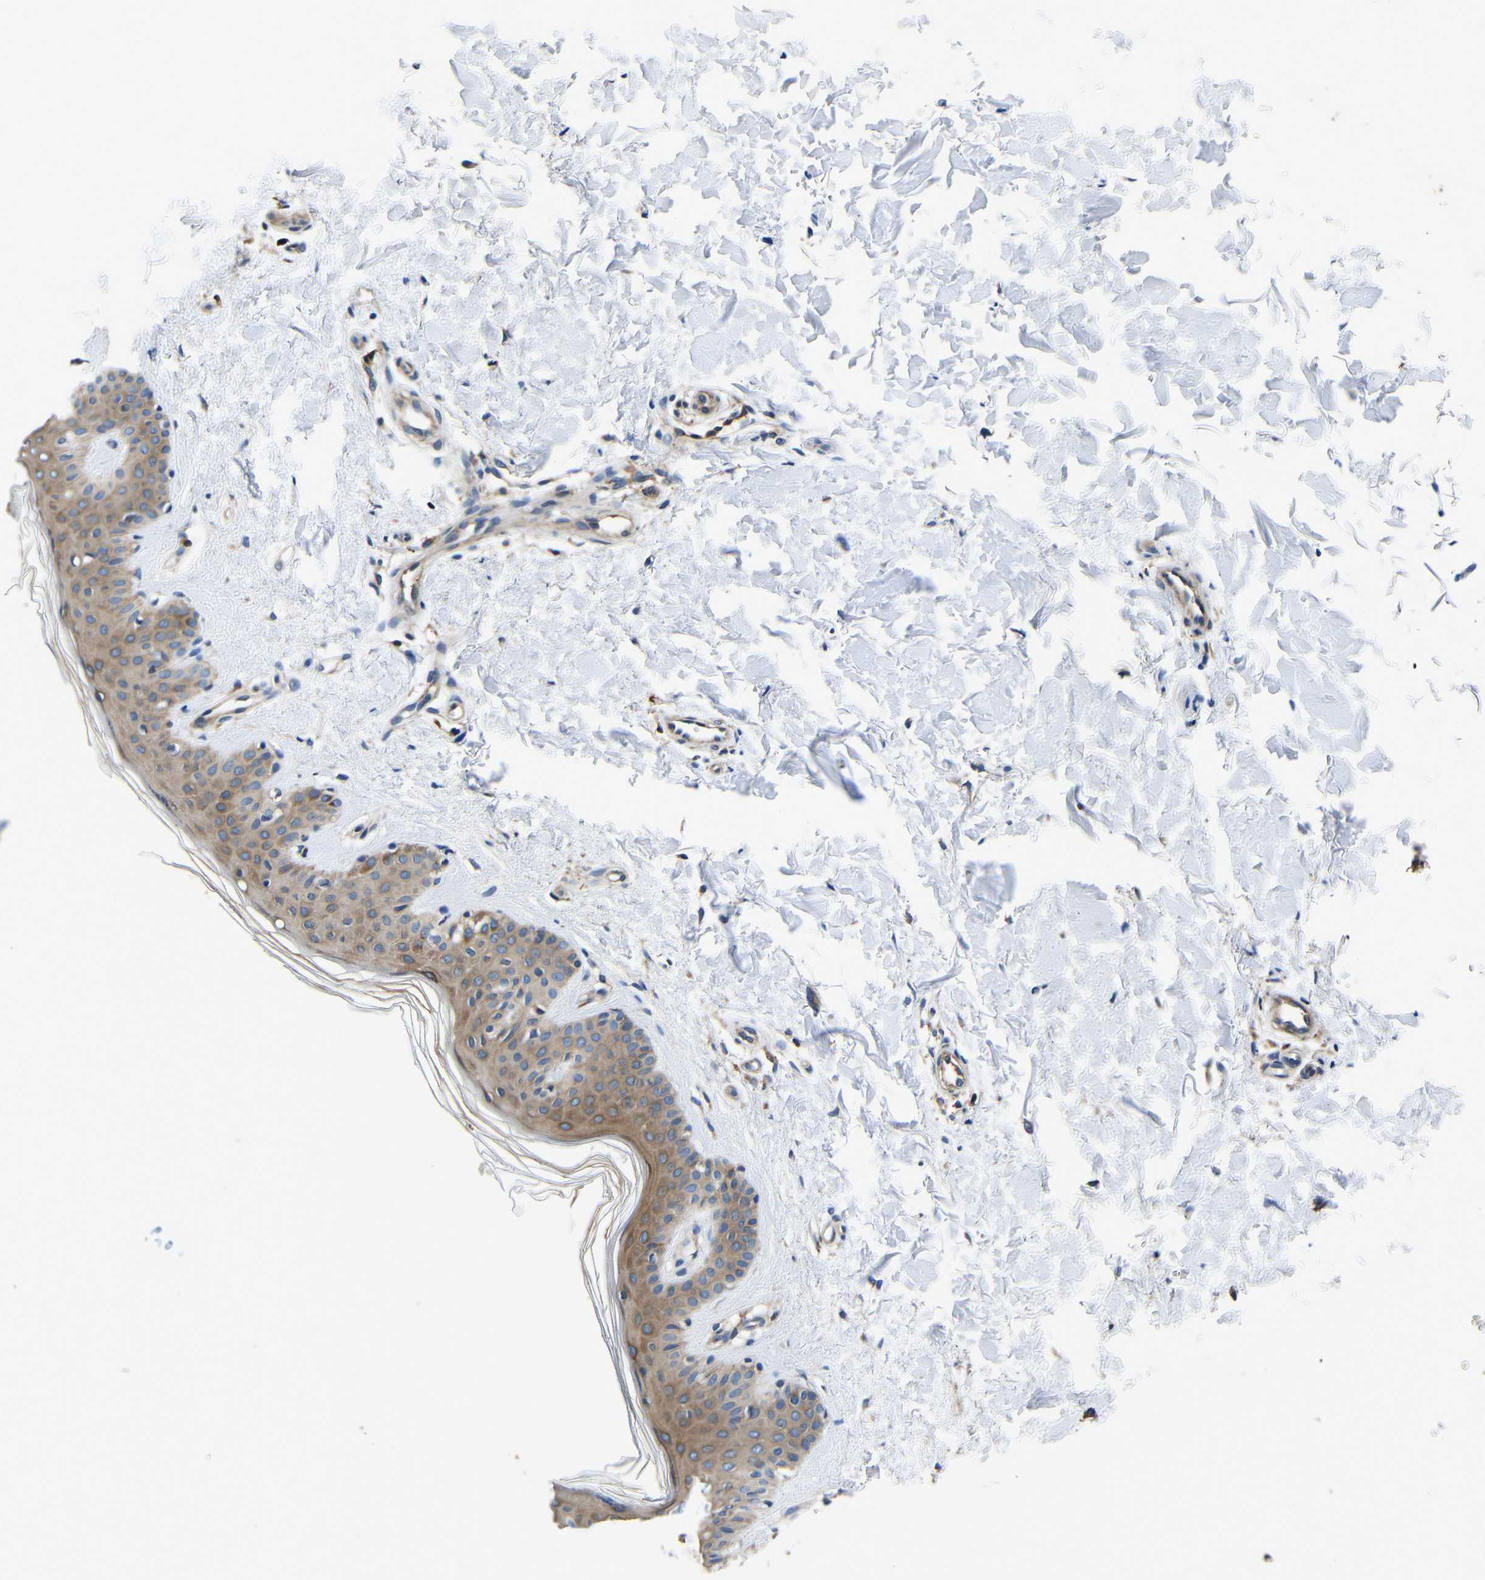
{"staining": {"intensity": "weak", "quantity": ">75%", "location": "cytoplasmic/membranous"}, "tissue": "skin", "cell_type": "Fibroblasts", "image_type": "normal", "snomed": [{"axis": "morphology", "description": "Normal tissue, NOS"}, {"axis": "topography", "description": "Skin"}], "caption": "Fibroblasts display low levels of weak cytoplasmic/membranous staining in approximately >75% of cells in unremarkable human skin.", "gene": "CNR2", "patient": {"sex": "male", "age": 67}}